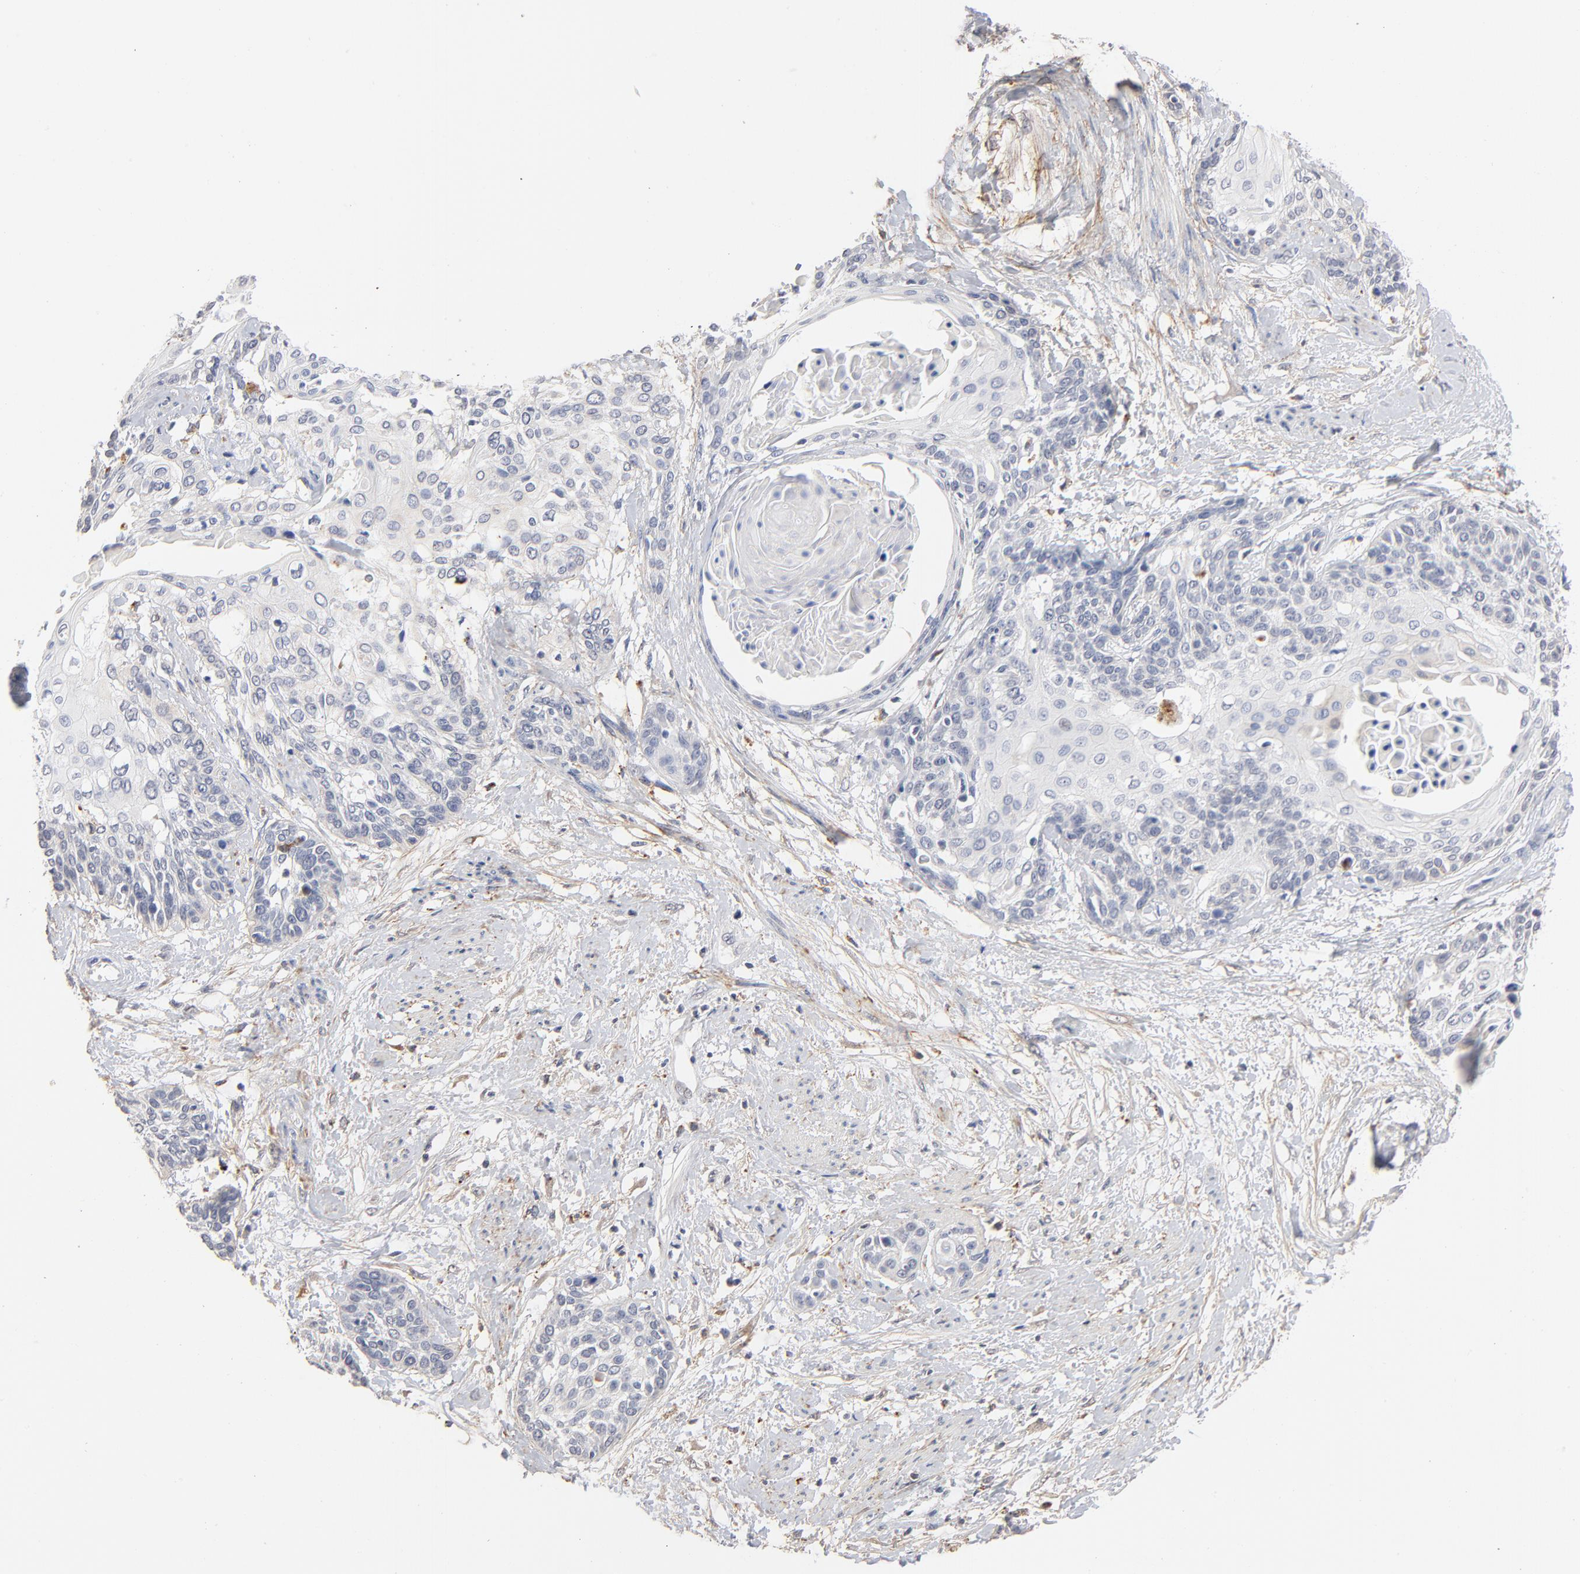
{"staining": {"intensity": "negative", "quantity": "none", "location": "none"}, "tissue": "cervical cancer", "cell_type": "Tumor cells", "image_type": "cancer", "snomed": [{"axis": "morphology", "description": "Squamous cell carcinoma, NOS"}, {"axis": "topography", "description": "Cervix"}], "caption": "IHC histopathology image of neoplastic tissue: human cervical squamous cell carcinoma stained with DAB (3,3'-diaminobenzidine) demonstrates no significant protein positivity in tumor cells. The staining was performed using DAB (3,3'-diaminobenzidine) to visualize the protein expression in brown, while the nuclei were stained in blue with hematoxylin (Magnification: 20x).", "gene": "LTBP2", "patient": {"sex": "female", "age": 57}}